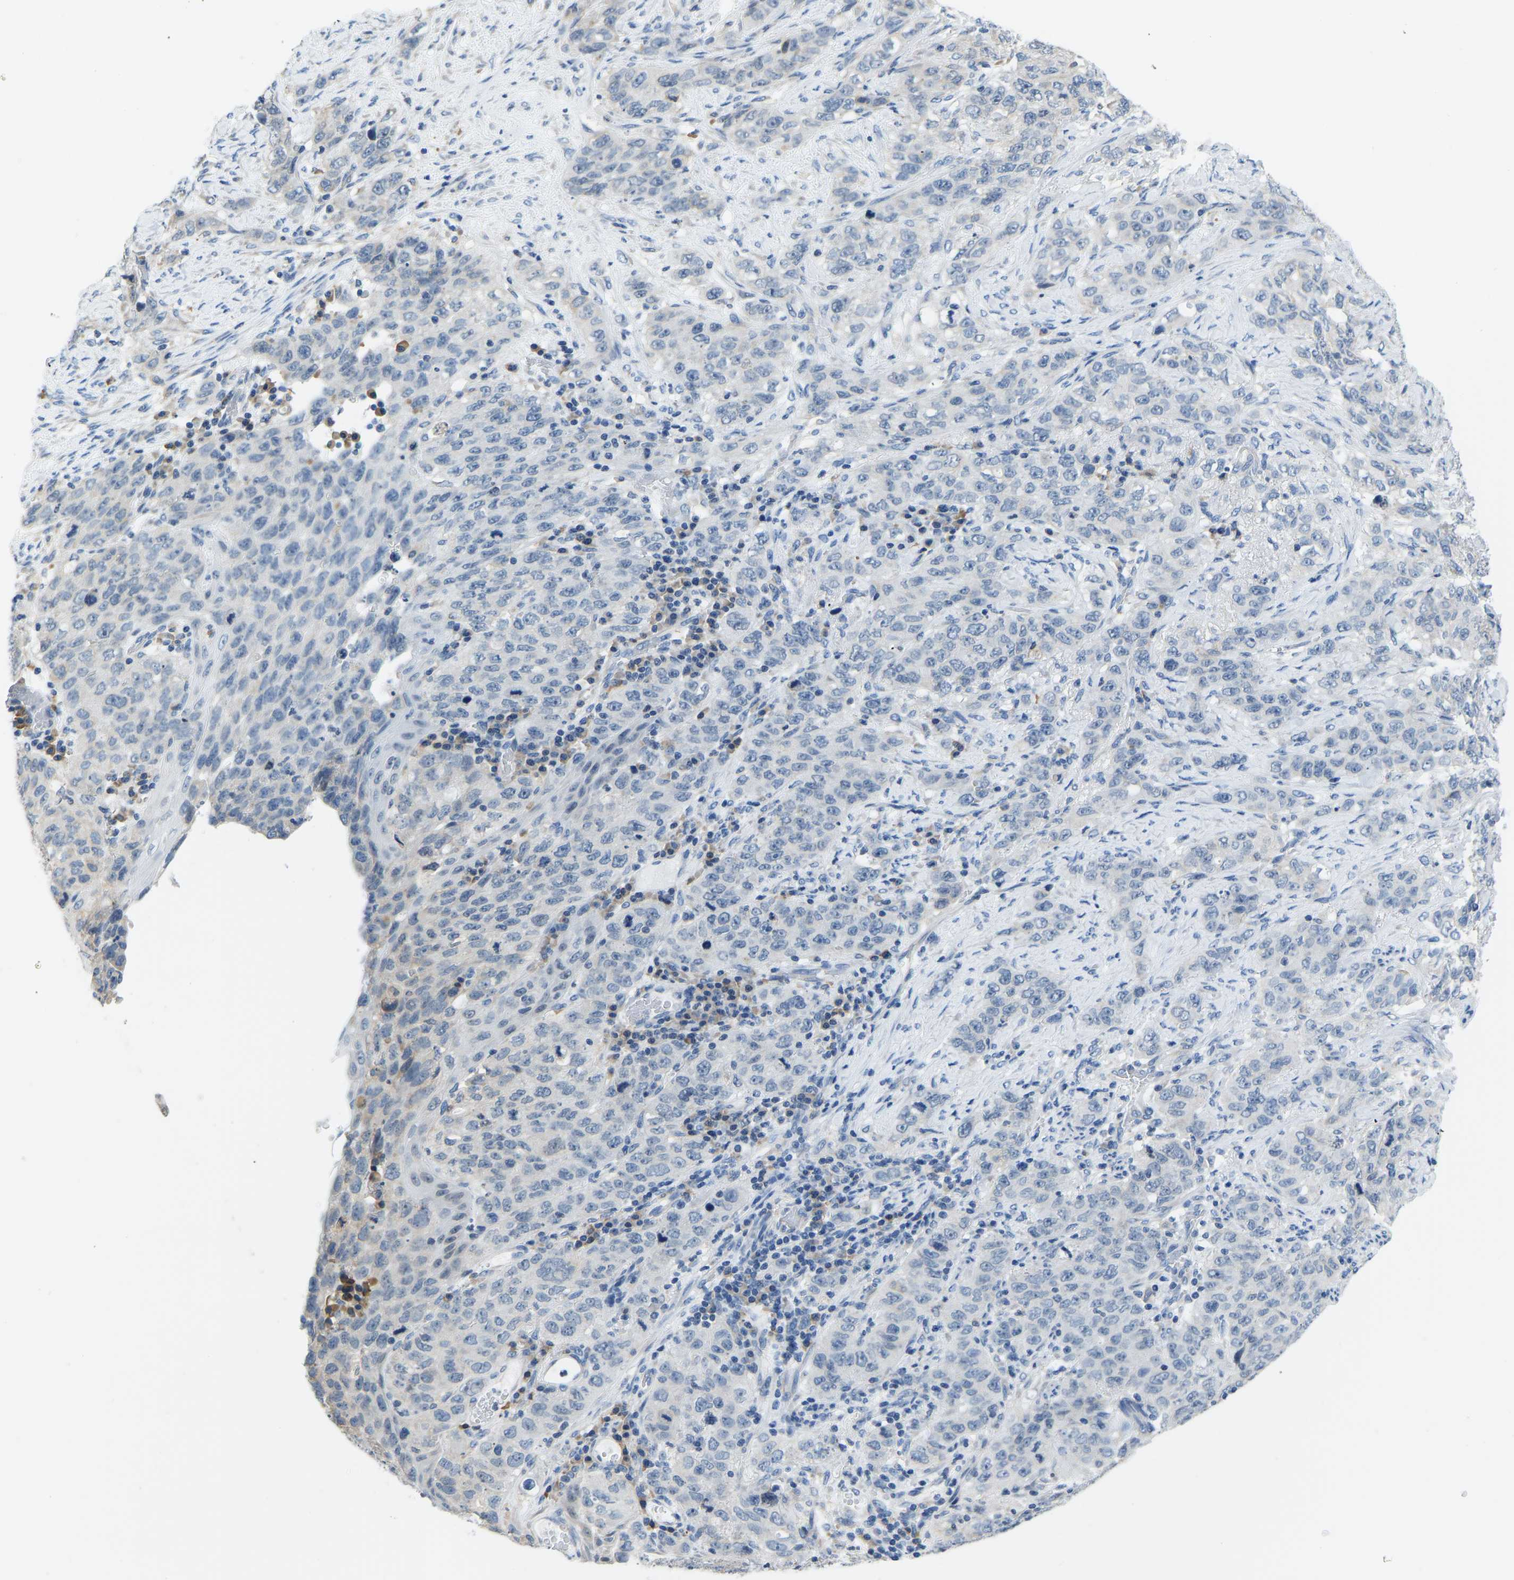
{"staining": {"intensity": "negative", "quantity": "none", "location": "none"}, "tissue": "stomach cancer", "cell_type": "Tumor cells", "image_type": "cancer", "snomed": [{"axis": "morphology", "description": "Adenocarcinoma, NOS"}, {"axis": "topography", "description": "Stomach"}], "caption": "Immunohistochemistry (IHC) image of neoplastic tissue: human adenocarcinoma (stomach) stained with DAB (3,3'-diaminobenzidine) shows no significant protein positivity in tumor cells.", "gene": "VRK1", "patient": {"sex": "male", "age": 48}}